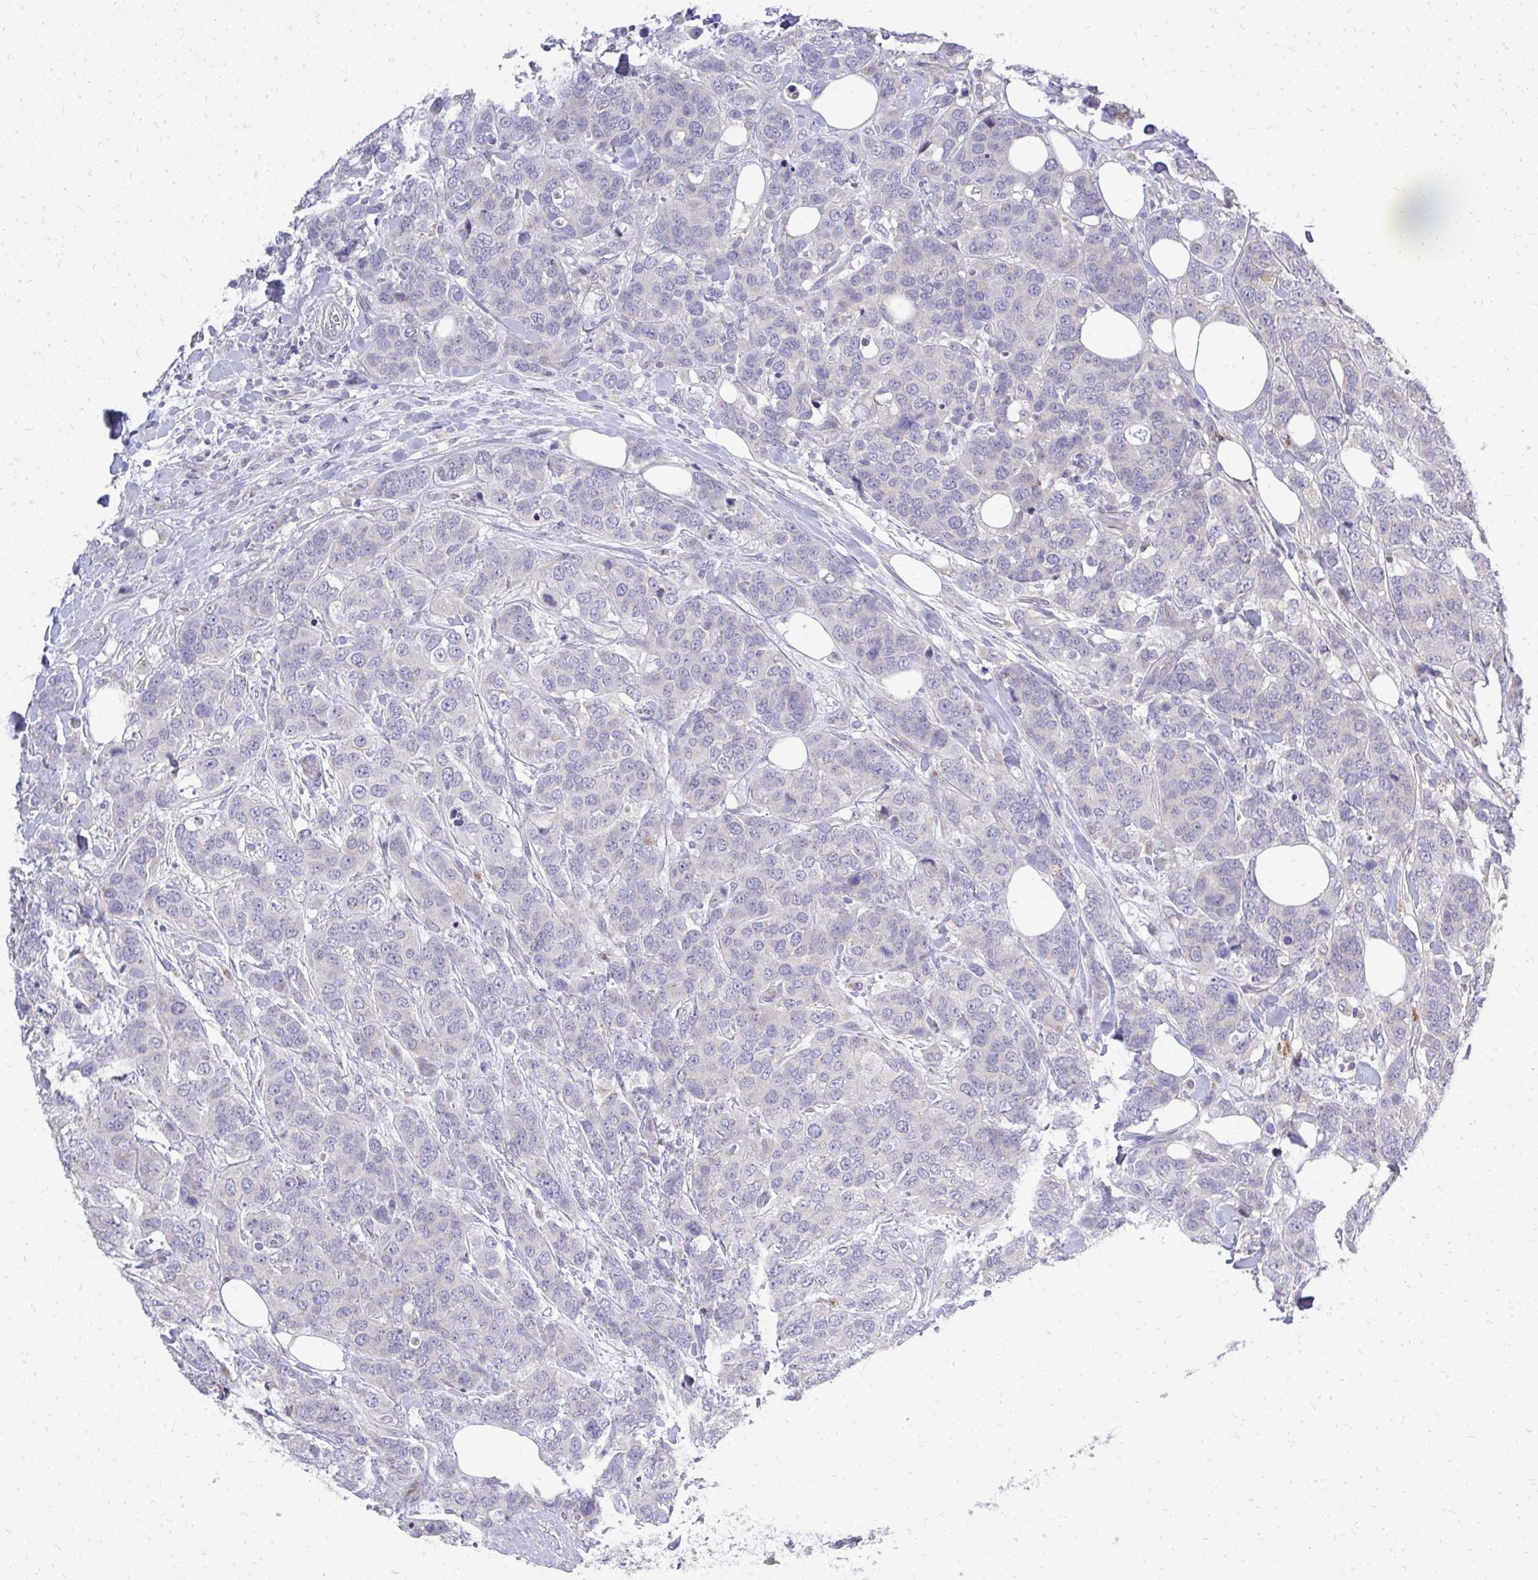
{"staining": {"intensity": "negative", "quantity": "none", "location": "none"}, "tissue": "breast cancer", "cell_type": "Tumor cells", "image_type": "cancer", "snomed": [{"axis": "morphology", "description": "Lobular carcinoma"}, {"axis": "topography", "description": "Breast"}], "caption": "Breast cancer was stained to show a protein in brown. There is no significant staining in tumor cells.", "gene": "OR8D1", "patient": {"sex": "female", "age": 59}}